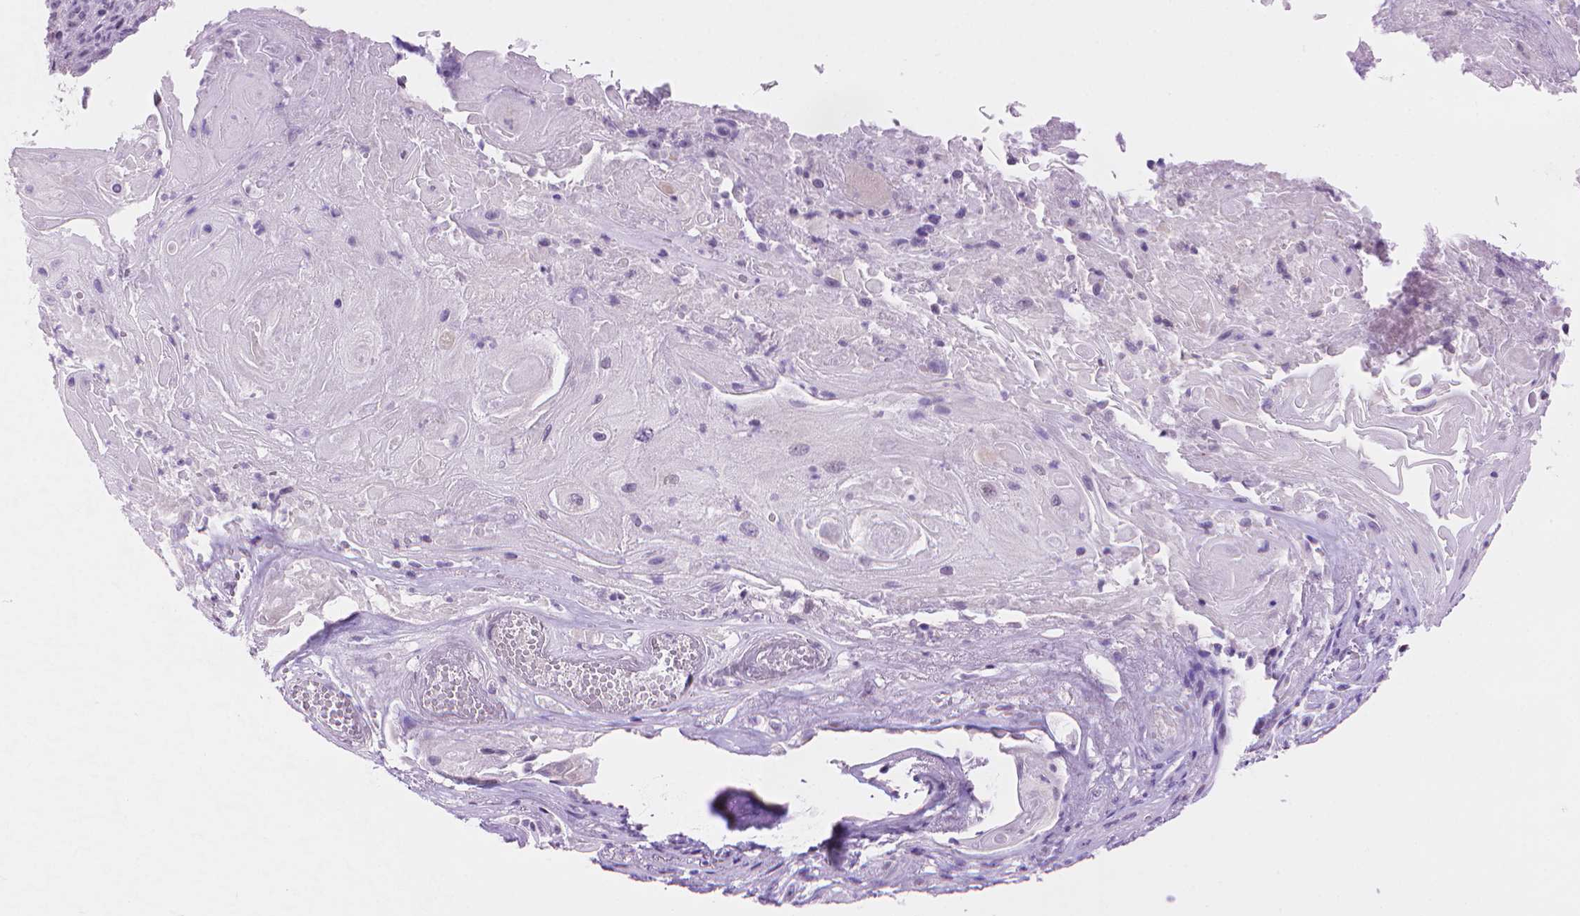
{"staining": {"intensity": "negative", "quantity": "none", "location": "none"}, "tissue": "skin cancer", "cell_type": "Tumor cells", "image_type": "cancer", "snomed": [{"axis": "morphology", "description": "Squamous cell carcinoma, NOS"}, {"axis": "topography", "description": "Skin"}], "caption": "DAB immunohistochemical staining of human skin cancer exhibits no significant staining in tumor cells. (DAB (3,3'-diaminobenzidine) immunohistochemistry, high magnification).", "gene": "TMEM184A", "patient": {"sex": "male", "age": 62}}